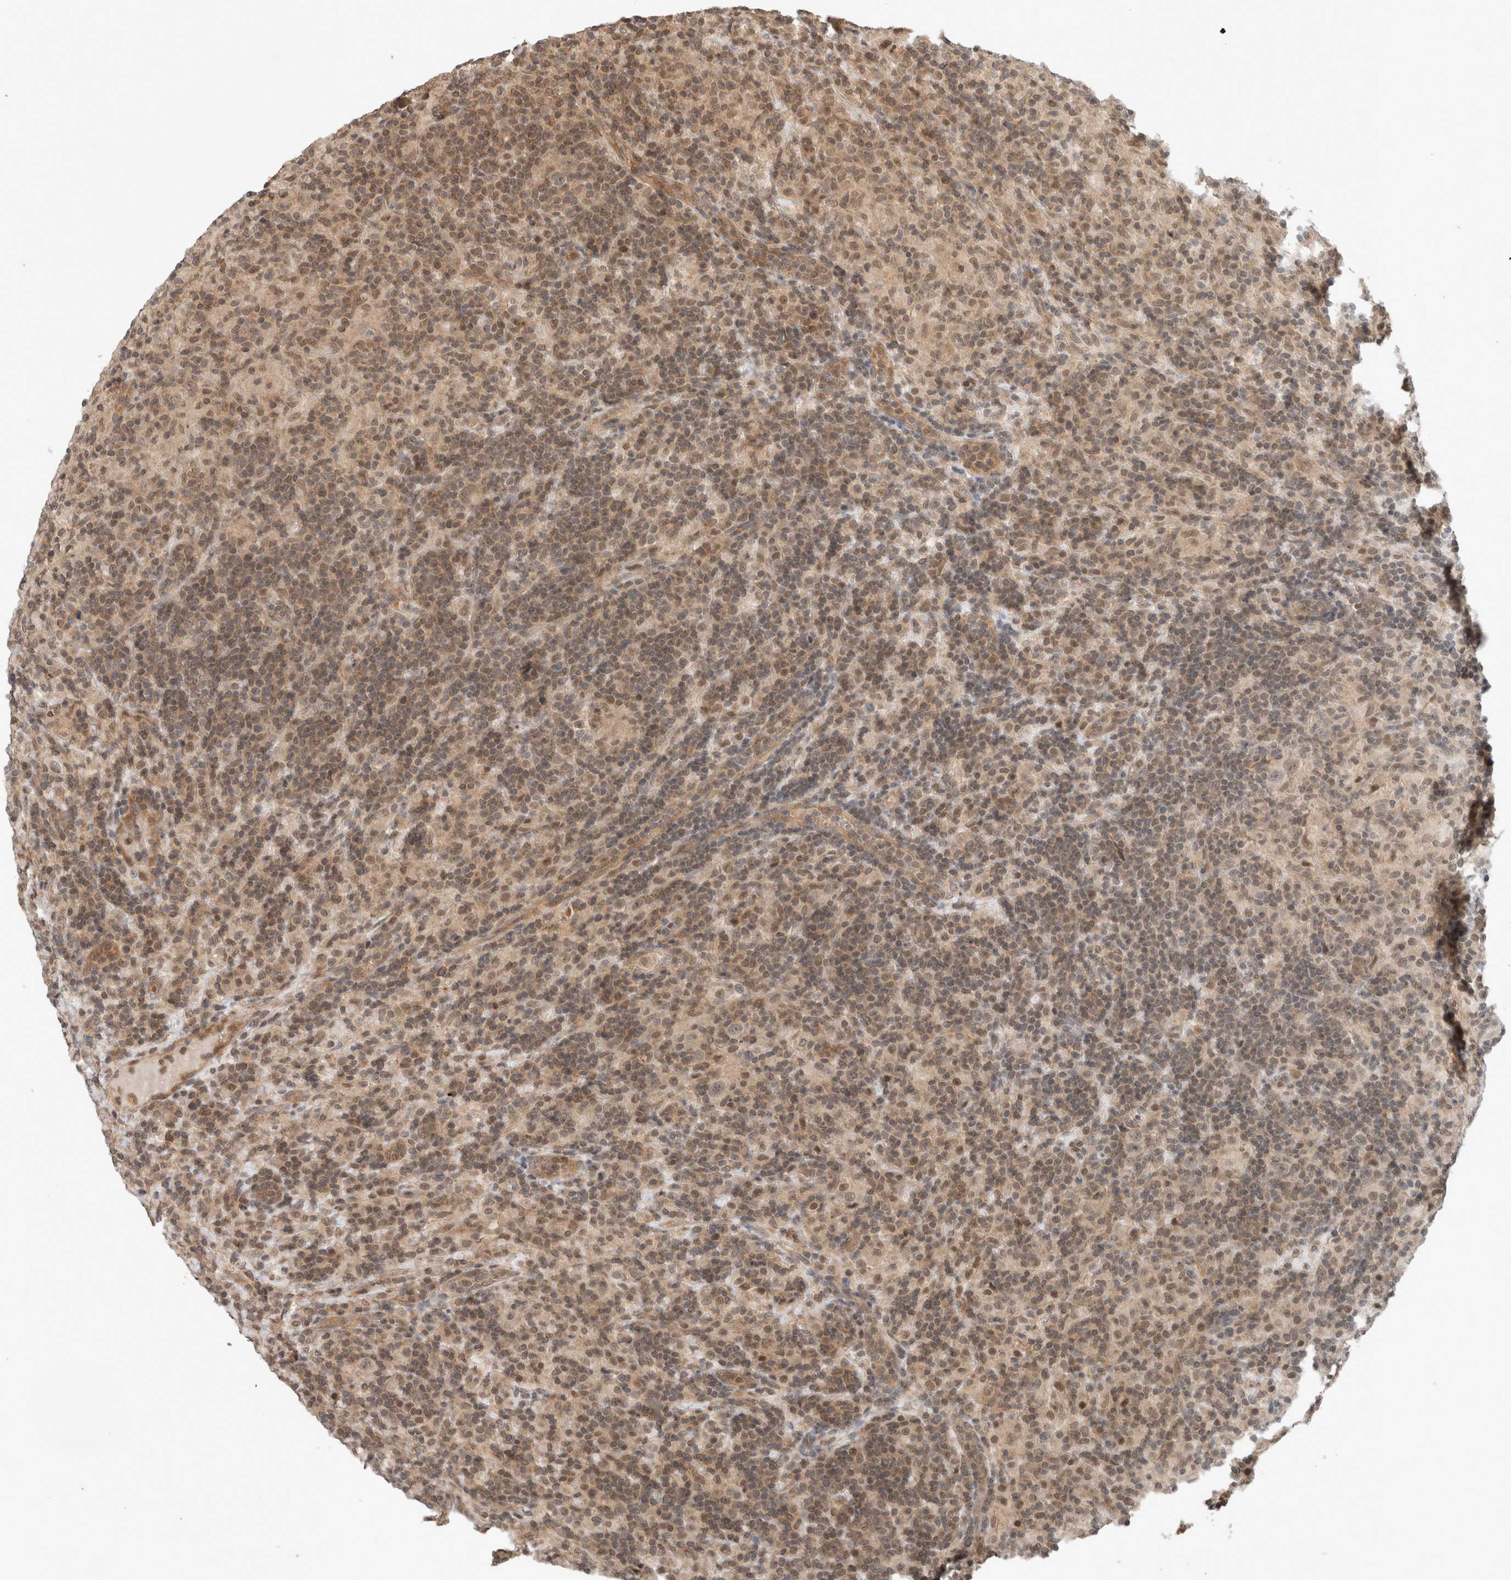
{"staining": {"intensity": "weak", "quantity": "<25%", "location": "cytoplasmic/membranous,nuclear"}, "tissue": "lymphoma", "cell_type": "Tumor cells", "image_type": "cancer", "snomed": [{"axis": "morphology", "description": "Hodgkin's disease, NOS"}, {"axis": "topography", "description": "Lymph node"}], "caption": "Immunohistochemistry (IHC) of human lymphoma reveals no positivity in tumor cells. (Brightfield microscopy of DAB (3,3'-diaminobenzidine) IHC at high magnification).", "gene": "CAAP1", "patient": {"sex": "male", "age": 70}}